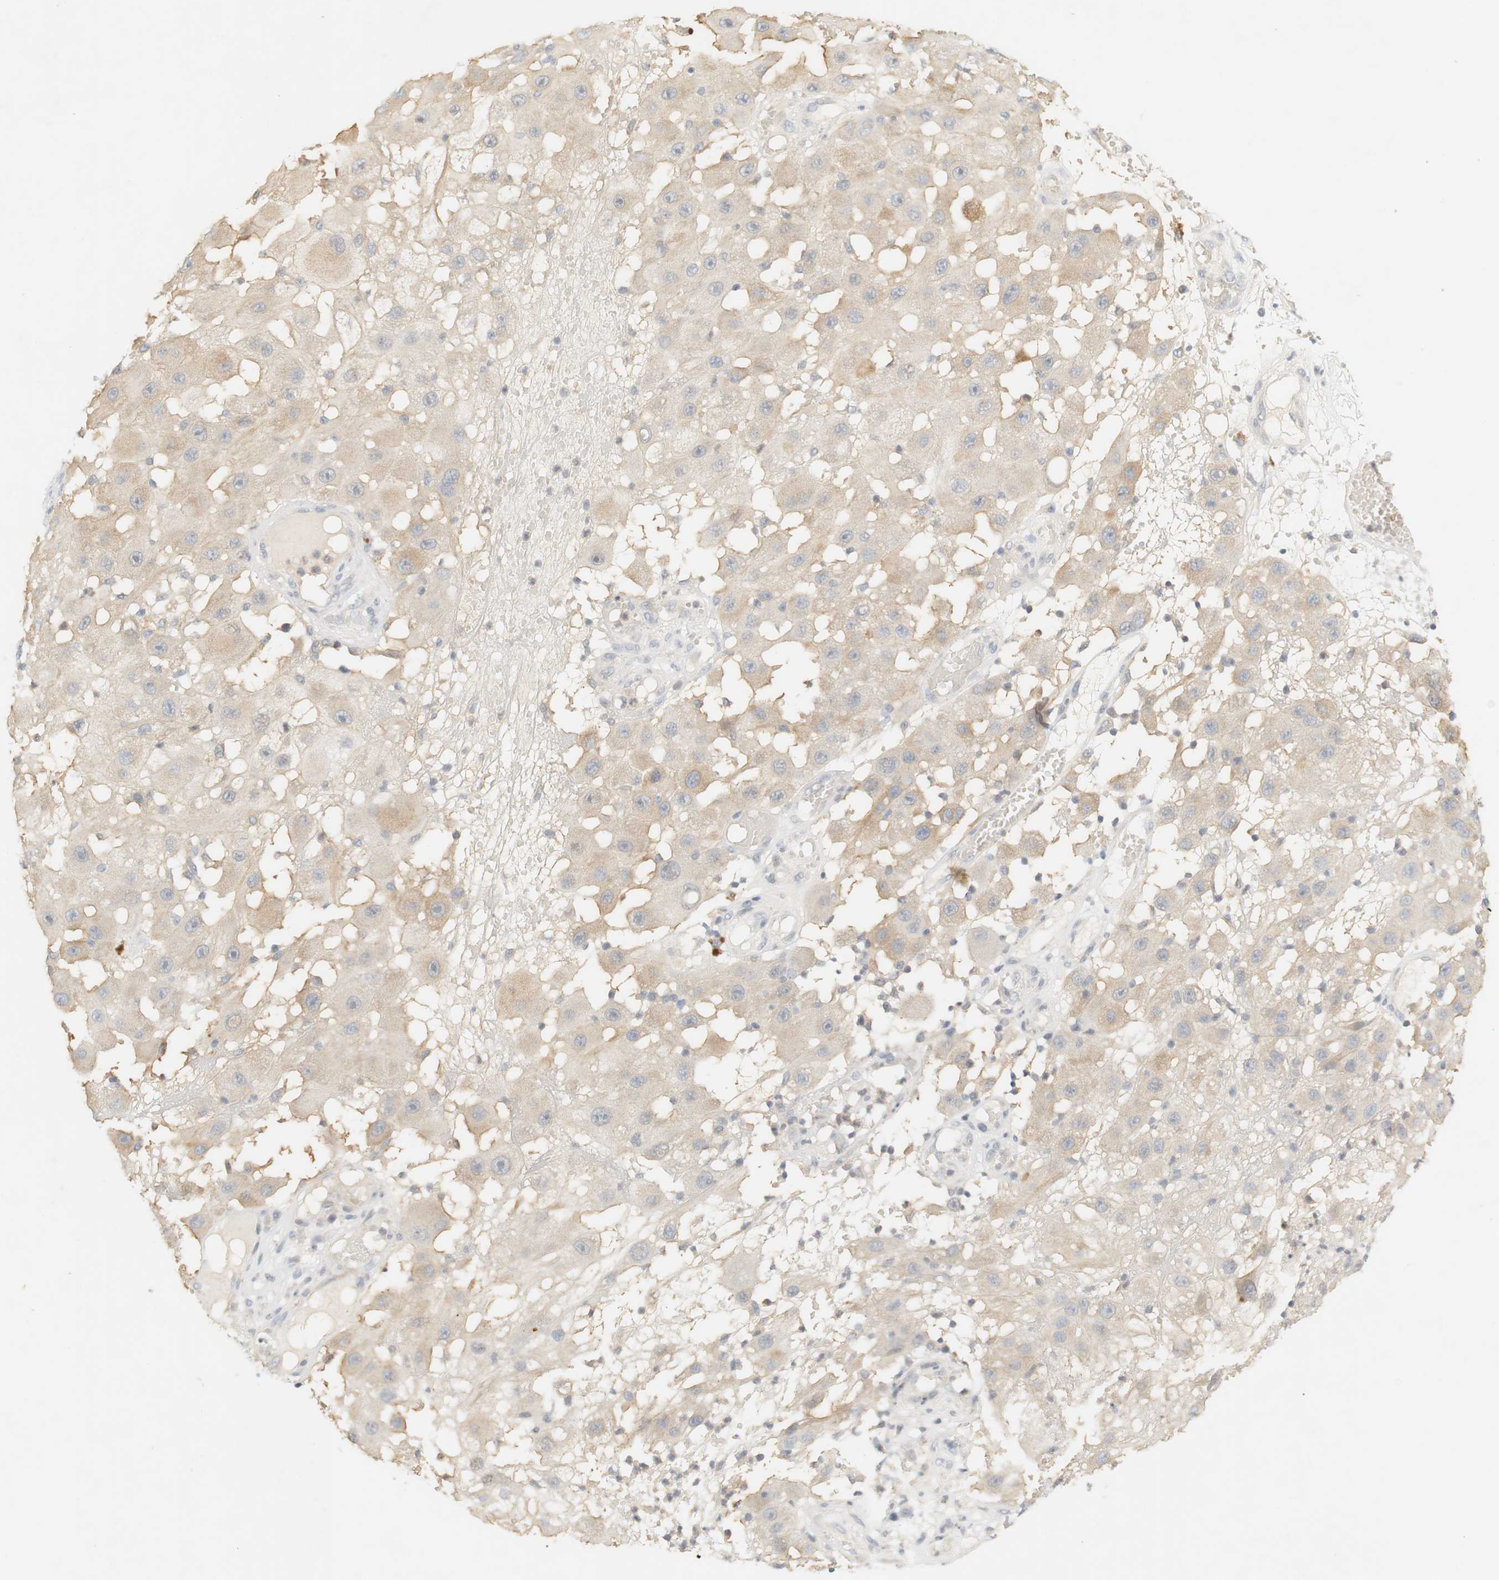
{"staining": {"intensity": "weak", "quantity": "<25%", "location": "cytoplasmic/membranous"}, "tissue": "melanoma", "cell_type": "Tumor cells", "image_type": "cancer", "snomed": [{"axis": "morphology", "description": "Malignant melanoma, NOS"}, {"axis": "topography", "description": "Skin"}], "caption": "Immunohistochemistry (IHC) image of melanoma stained for a protein (brown), which reveals no positivity in tumor cells. (DAB (3,3'-diaminobenzidine) immunohistochemistry with hematoxylin counter stain).", "gene": "RTN3", "patient": {"sex": "female", "age": 81}}